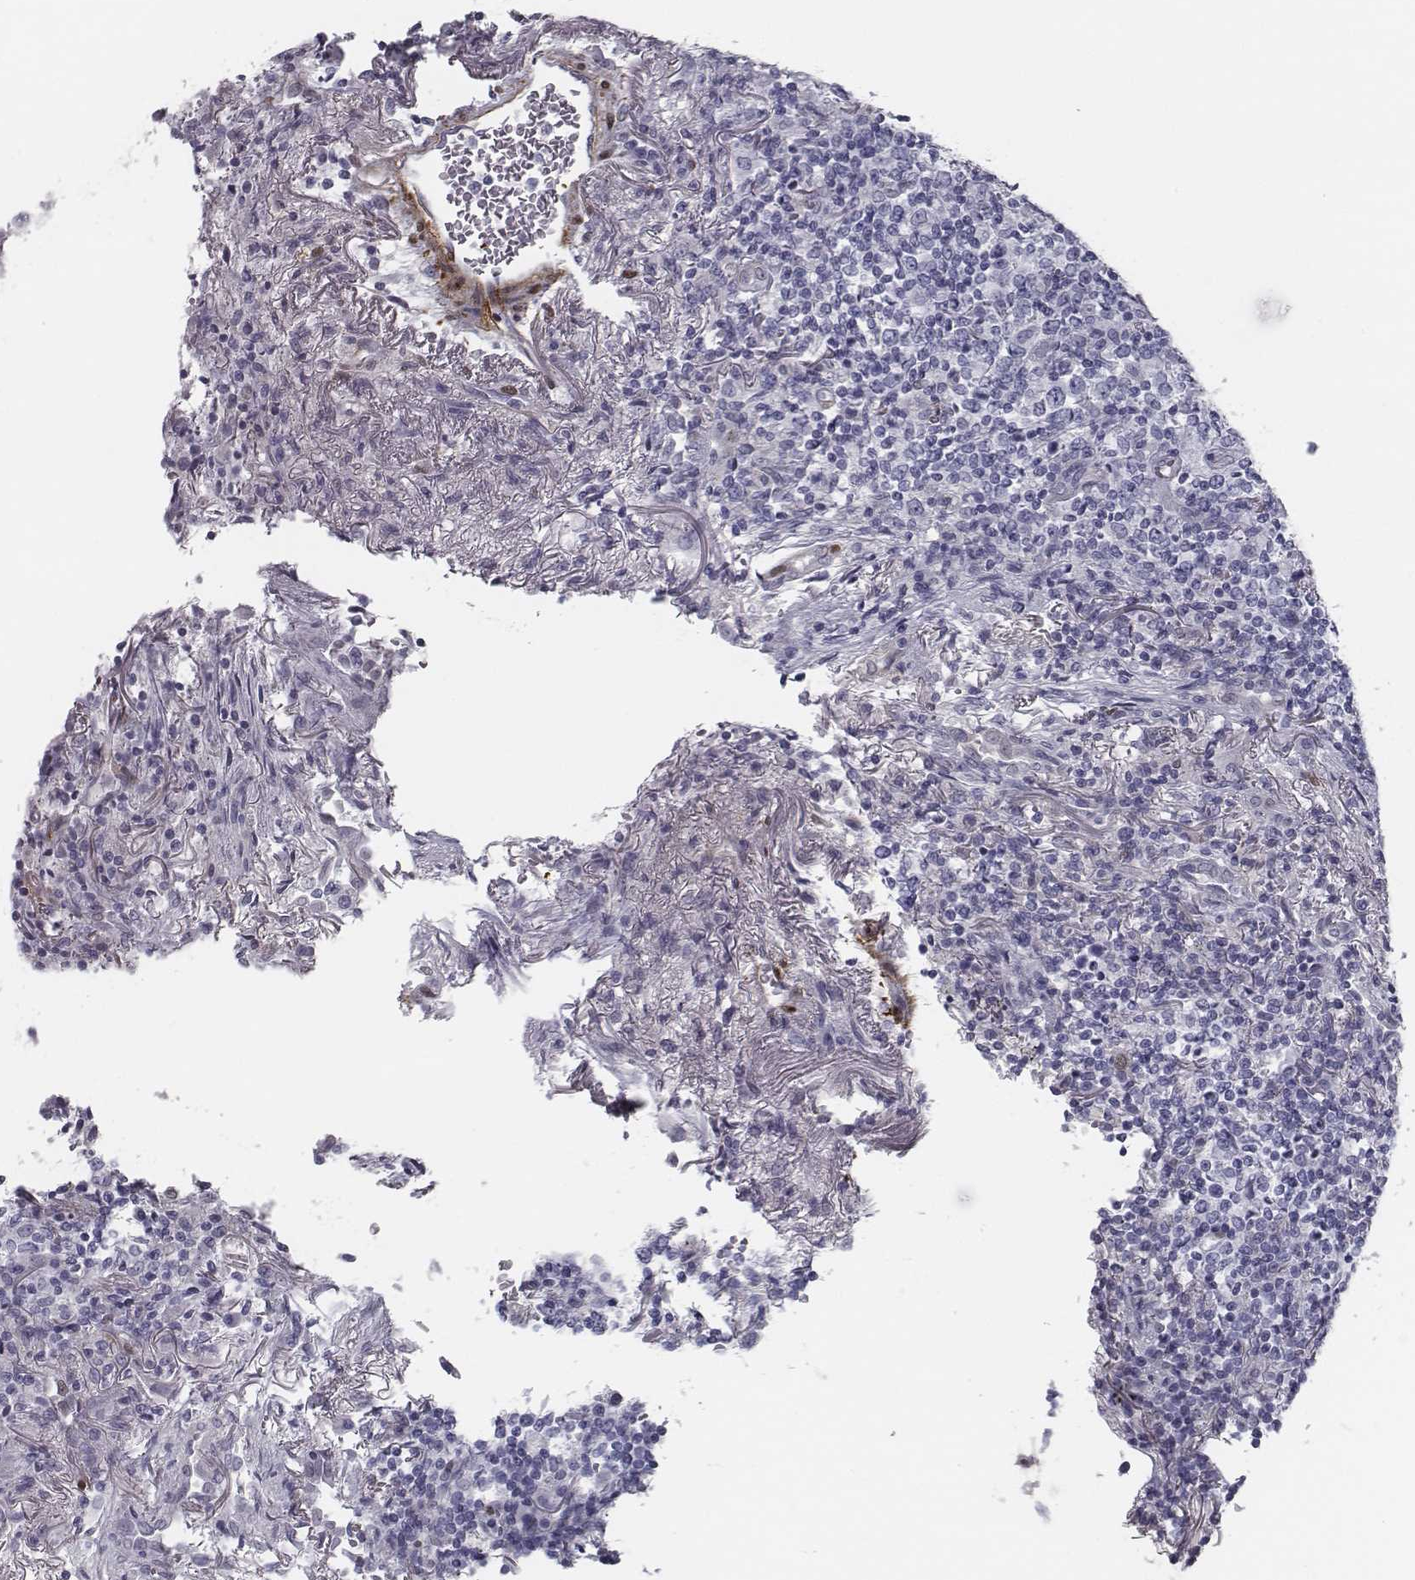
{"staining": {"intensity": "negative", "quantity": "none", "location": "none"}, "tissue": "lymphoma", "cell_type": "Tumor cells", "image_type": "cancer", "snomed": [{"axis": "morphology", "description": "Malignant lymphoma, non-Hodgkin's type, High grade"}, {"axis": "topography", "description": "Lung"}], "caption": "An IHC histopathology image of high-grade malignant lymphoma, non-Hodgkin's type is shown. There is no staining in tumor cells of high-grade malignant lymphoma, non-Hodgkin's type.", "gene": "ISYNA1", "patient": {"sex": "male", "age": 79}}